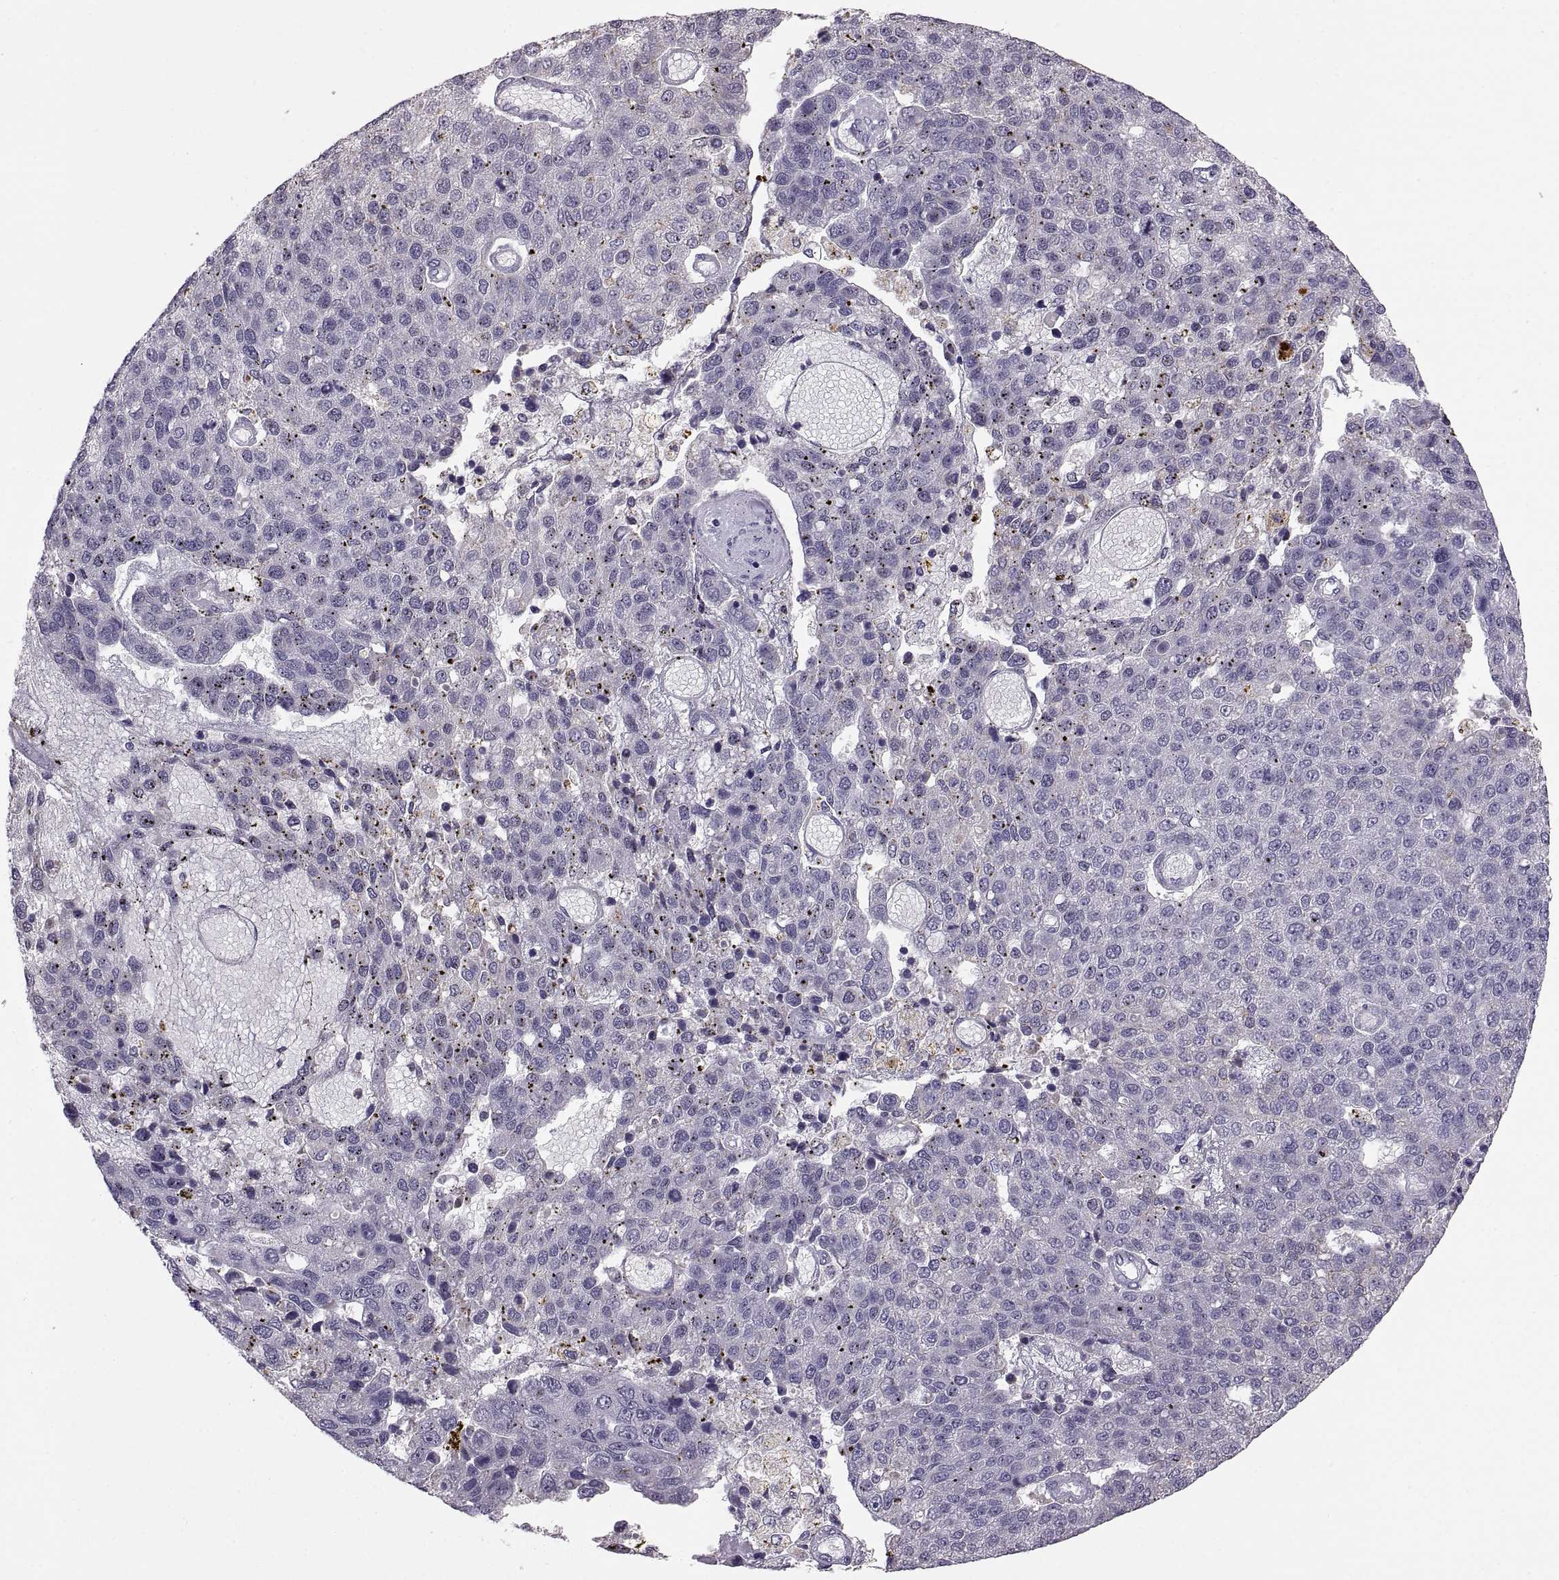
{"staining": {"intensity": "negative", "quantity": "none", "location": "none"}, "tissue": "pancreatic cancer", "cell_type": "Tumor cells", "image_type": "cancer", "snomed": [{"axis": "morphology", "description": "Adenocarcinoma, NOS"}, {"axis": "topography", "description": "Pancreas"}], "caption": "IHC photomicrograph of neoplastic tissue: human pancreatic cancer (adenocarcinoma) stained with DAB demonstrates no significant protein staining in tumor cells.", "gene": "MAGEB18", "patient": {"sex": "female", "age": 61}}